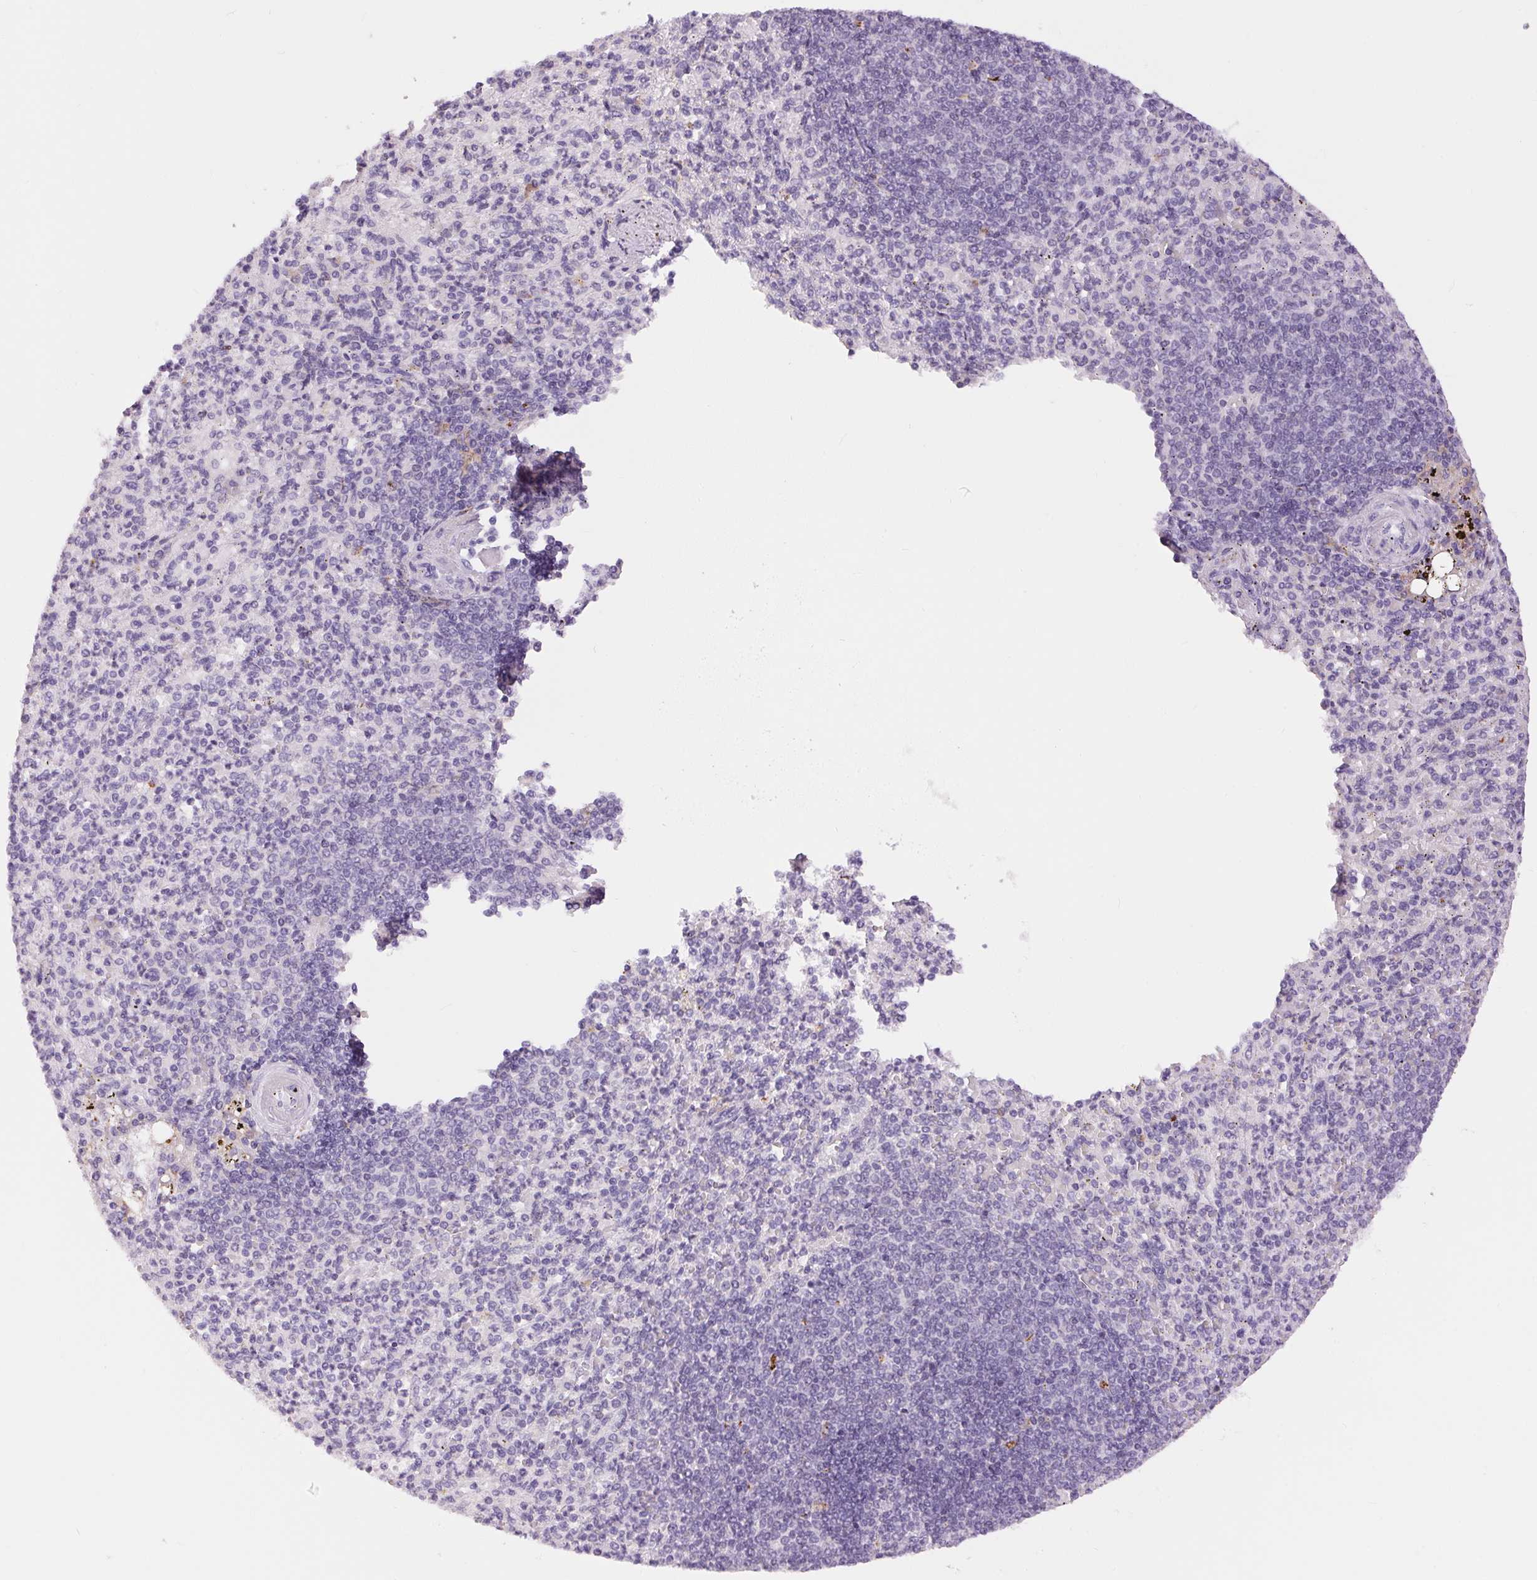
{"staining": {"intensity": "weak", "quantity": "<25%", "location": "cytoplasmic/membranous"}, "tissue": "spleen", "cell_type": "Cells in red pulp", "image_type": "normal", "snomed": [{"axis": "morphology", "description": "Normal tissue, NOS"}, {"axis": "topography", "description": "Spleen"}], "caption": "This is an immunohistochemistry image of normal human spleen. There is no positivity in cells in red pulp.", "gene": "PNLIPRP3", "patient": {"sex": "female", "age": 74}}